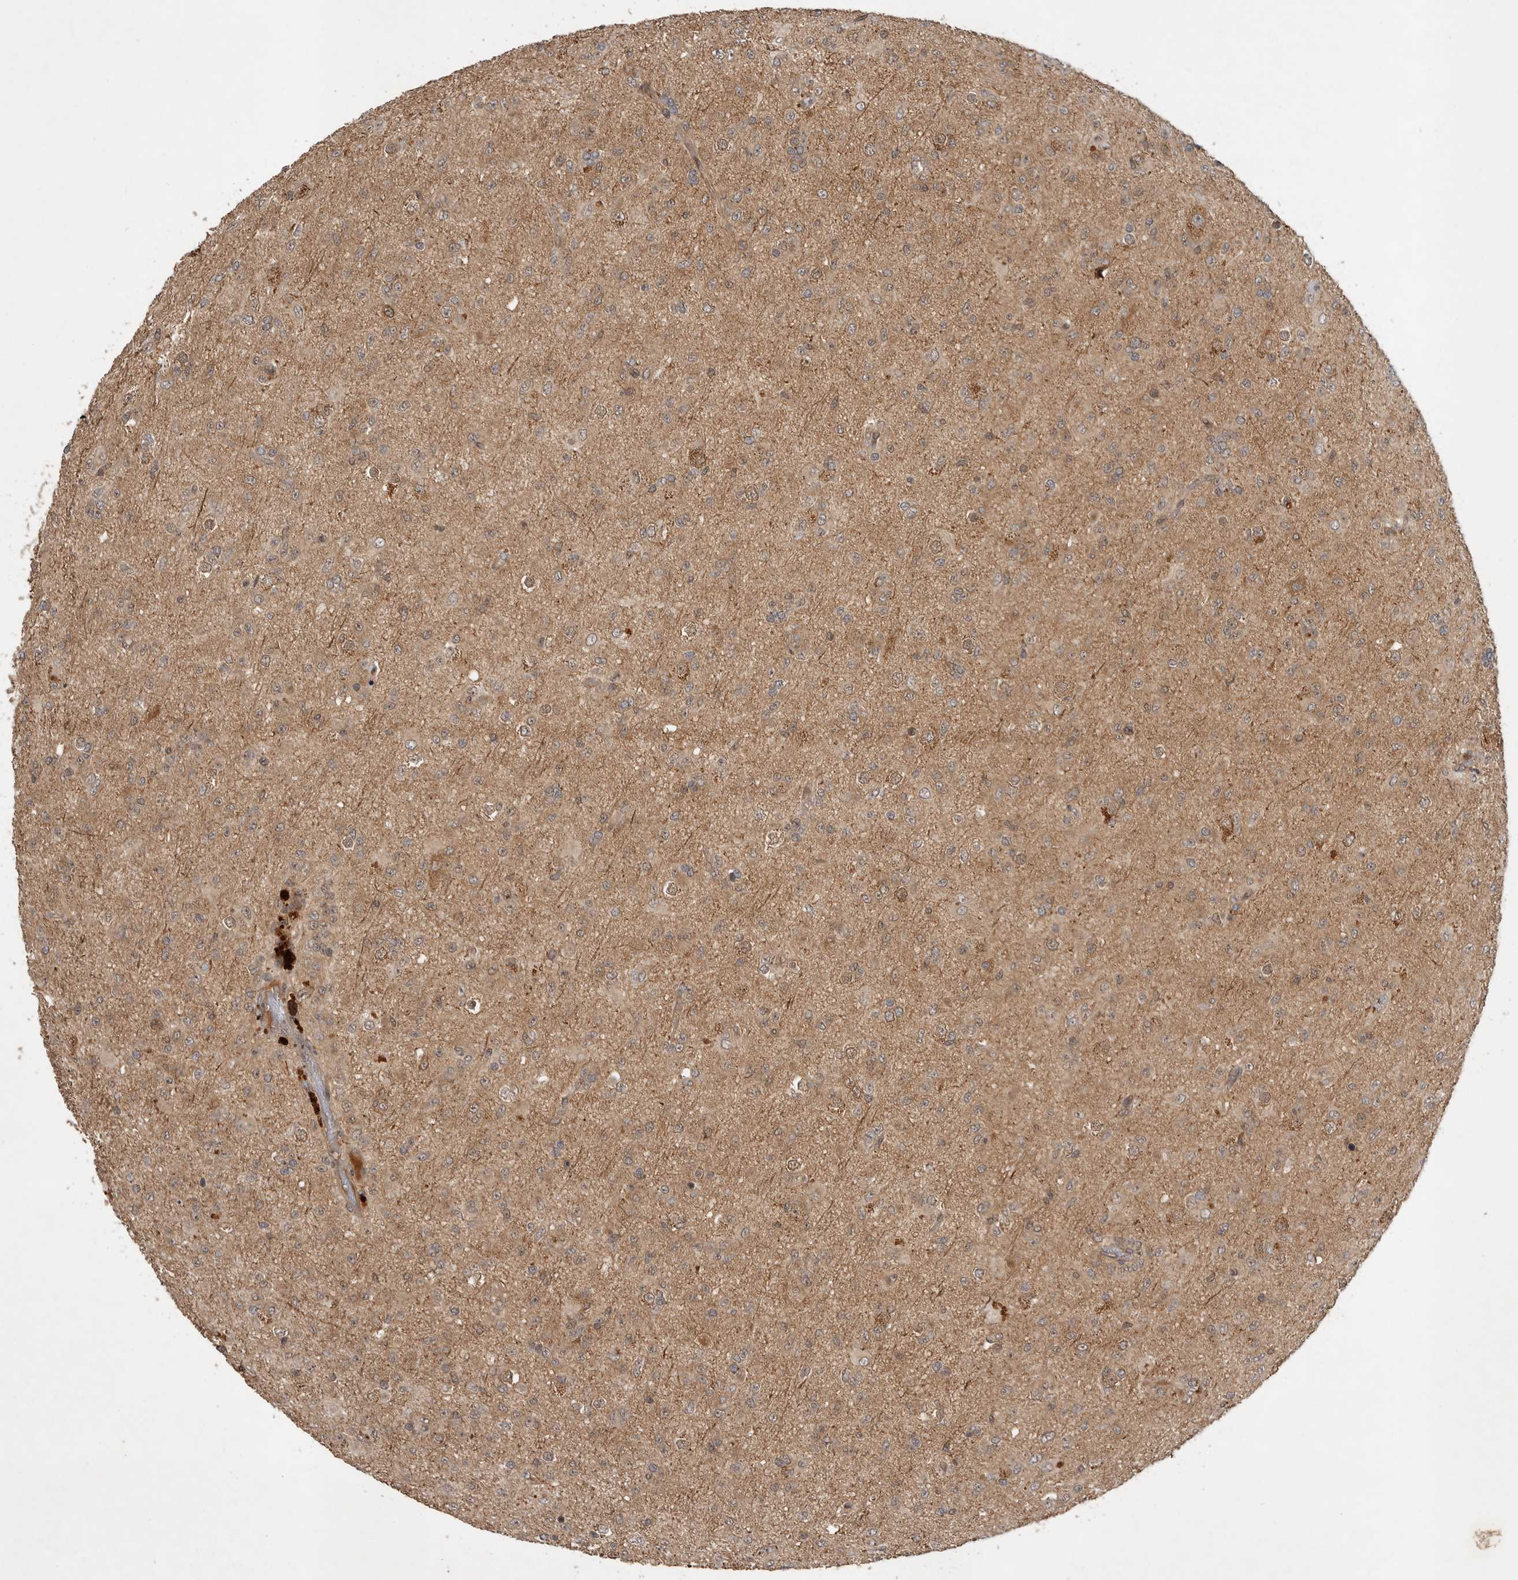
{"staining": {"intensity": "weak", "quantity": "<25%", "location": "cytoplasmic/membranous"}, "tissue": "glioma", "cell_type": "Tumor cells", "image_type": "cancer", "snomed": [{"axis": "morphology", "description": "Glioma, malignant, Low grade"}, {"axis": "topography", "description": "Brain"}], "caption": "Immunohistochemistry (IHC) histopathology image of neoplastic tissue: malignant low-grade glioma stained with DAB (3,3'-diaminobenzidine) demonstrates no significant protein staining in tumor cells.", "gene": "OSBPL9", "patient": {"sex": "male", "age": 65}}